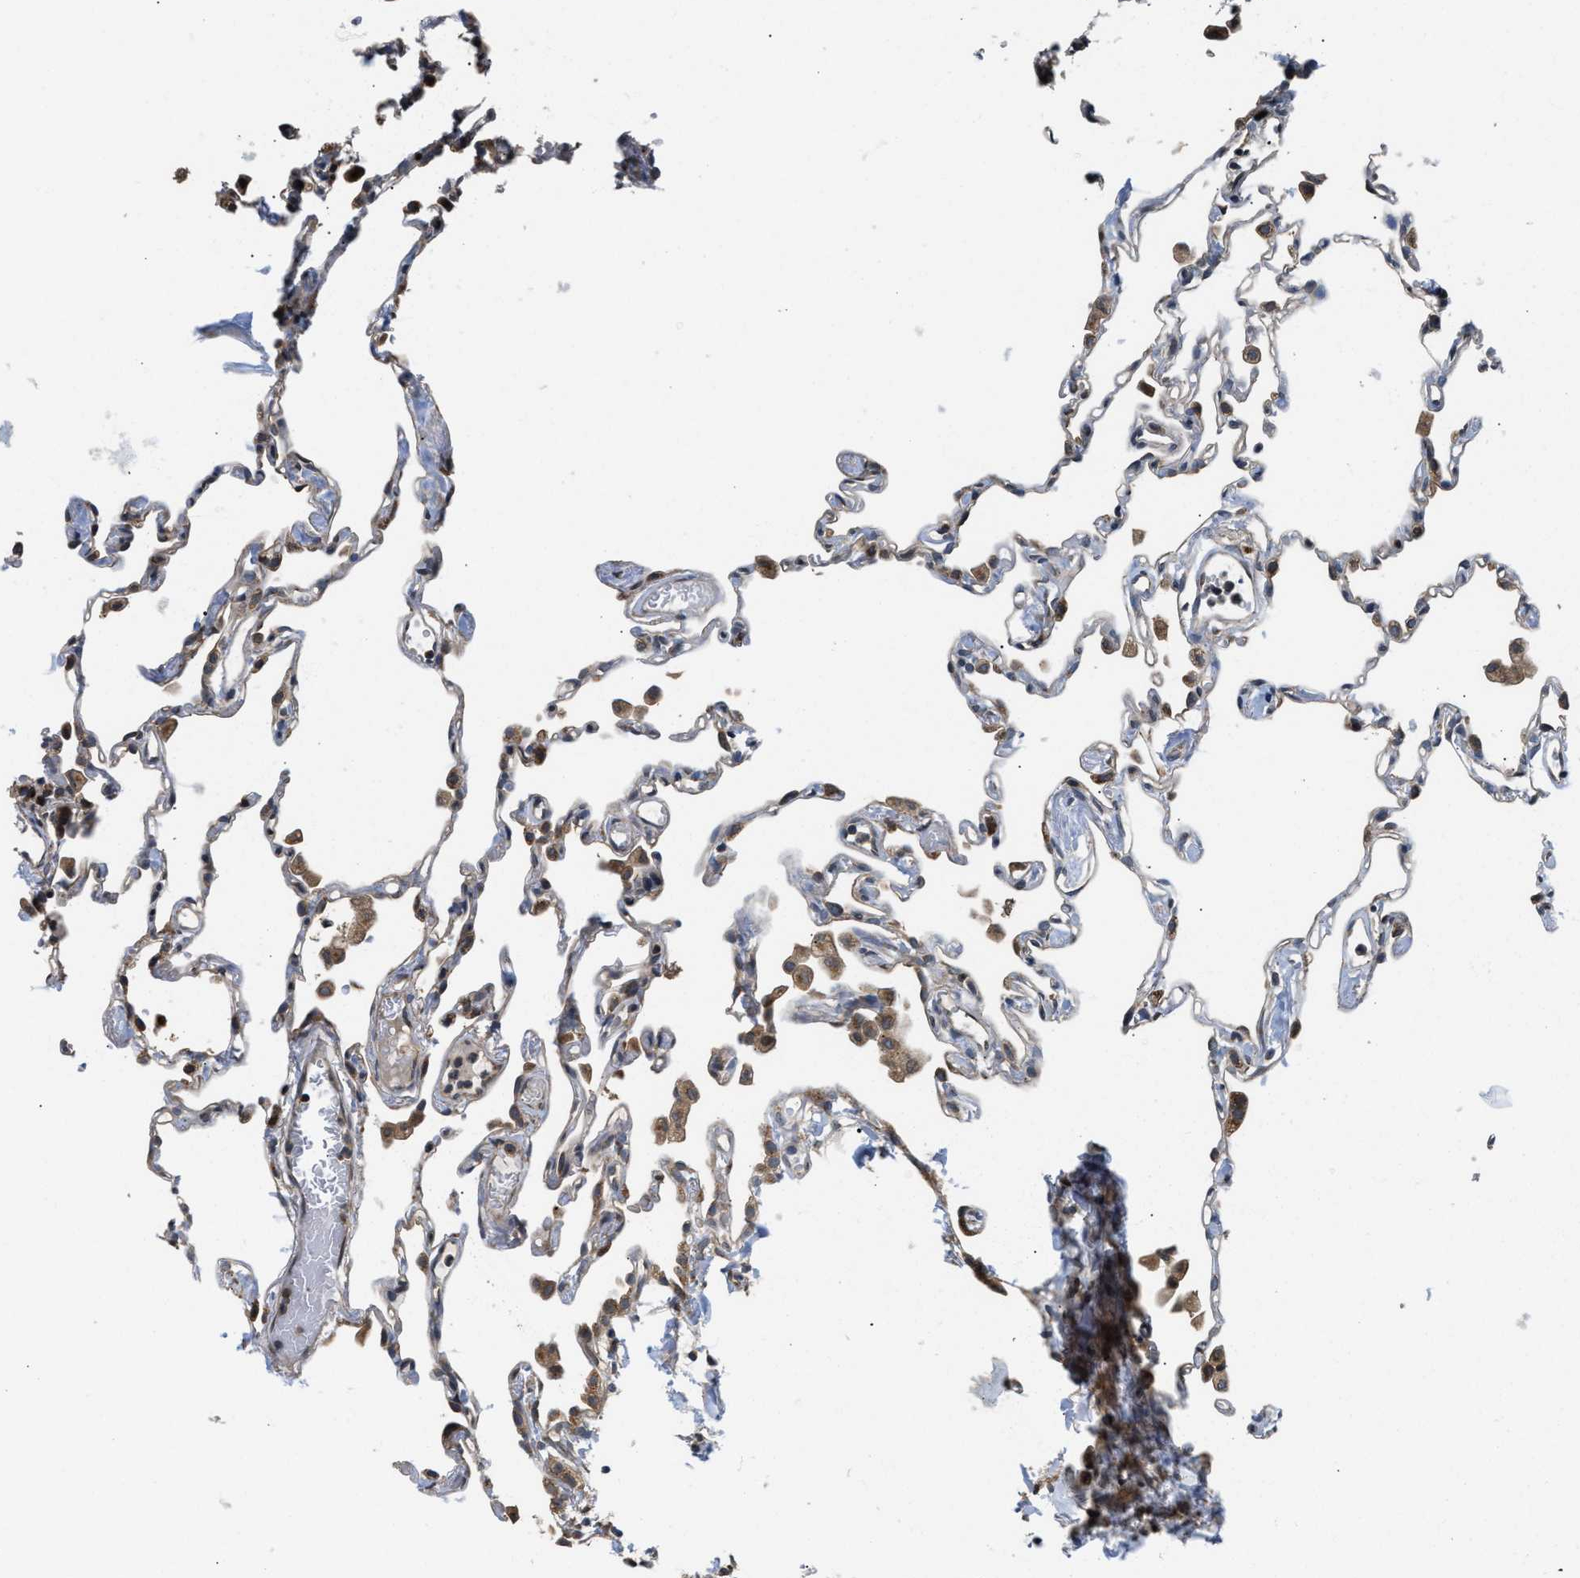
{"staining": {"intensity": "moderate", "quantity": "25%-75%", "location": "cytoplasmic/membranous,nuclear"}, "tissue": "lung", "cell_type": "Alveolar cells", "image_type": "normal", "snomed": [{"axis": "morphology", "description": "Normal tissue, NOS"}, {"axis": "topography", "description": "Lung"}], "caption": "Immunohistochemical staining of unremarkable human lung reveals medium levels of moderate cytoplasmic/membranous,nuclear positivity in approximately 25%-75% of alveolar cells. Using DAB (brown) and hematoxylin (blue) stains, captured at high magnification using brightfield microscopy.", "gene": "RAB29", "patient": {"sex": "female", "age": 49}}